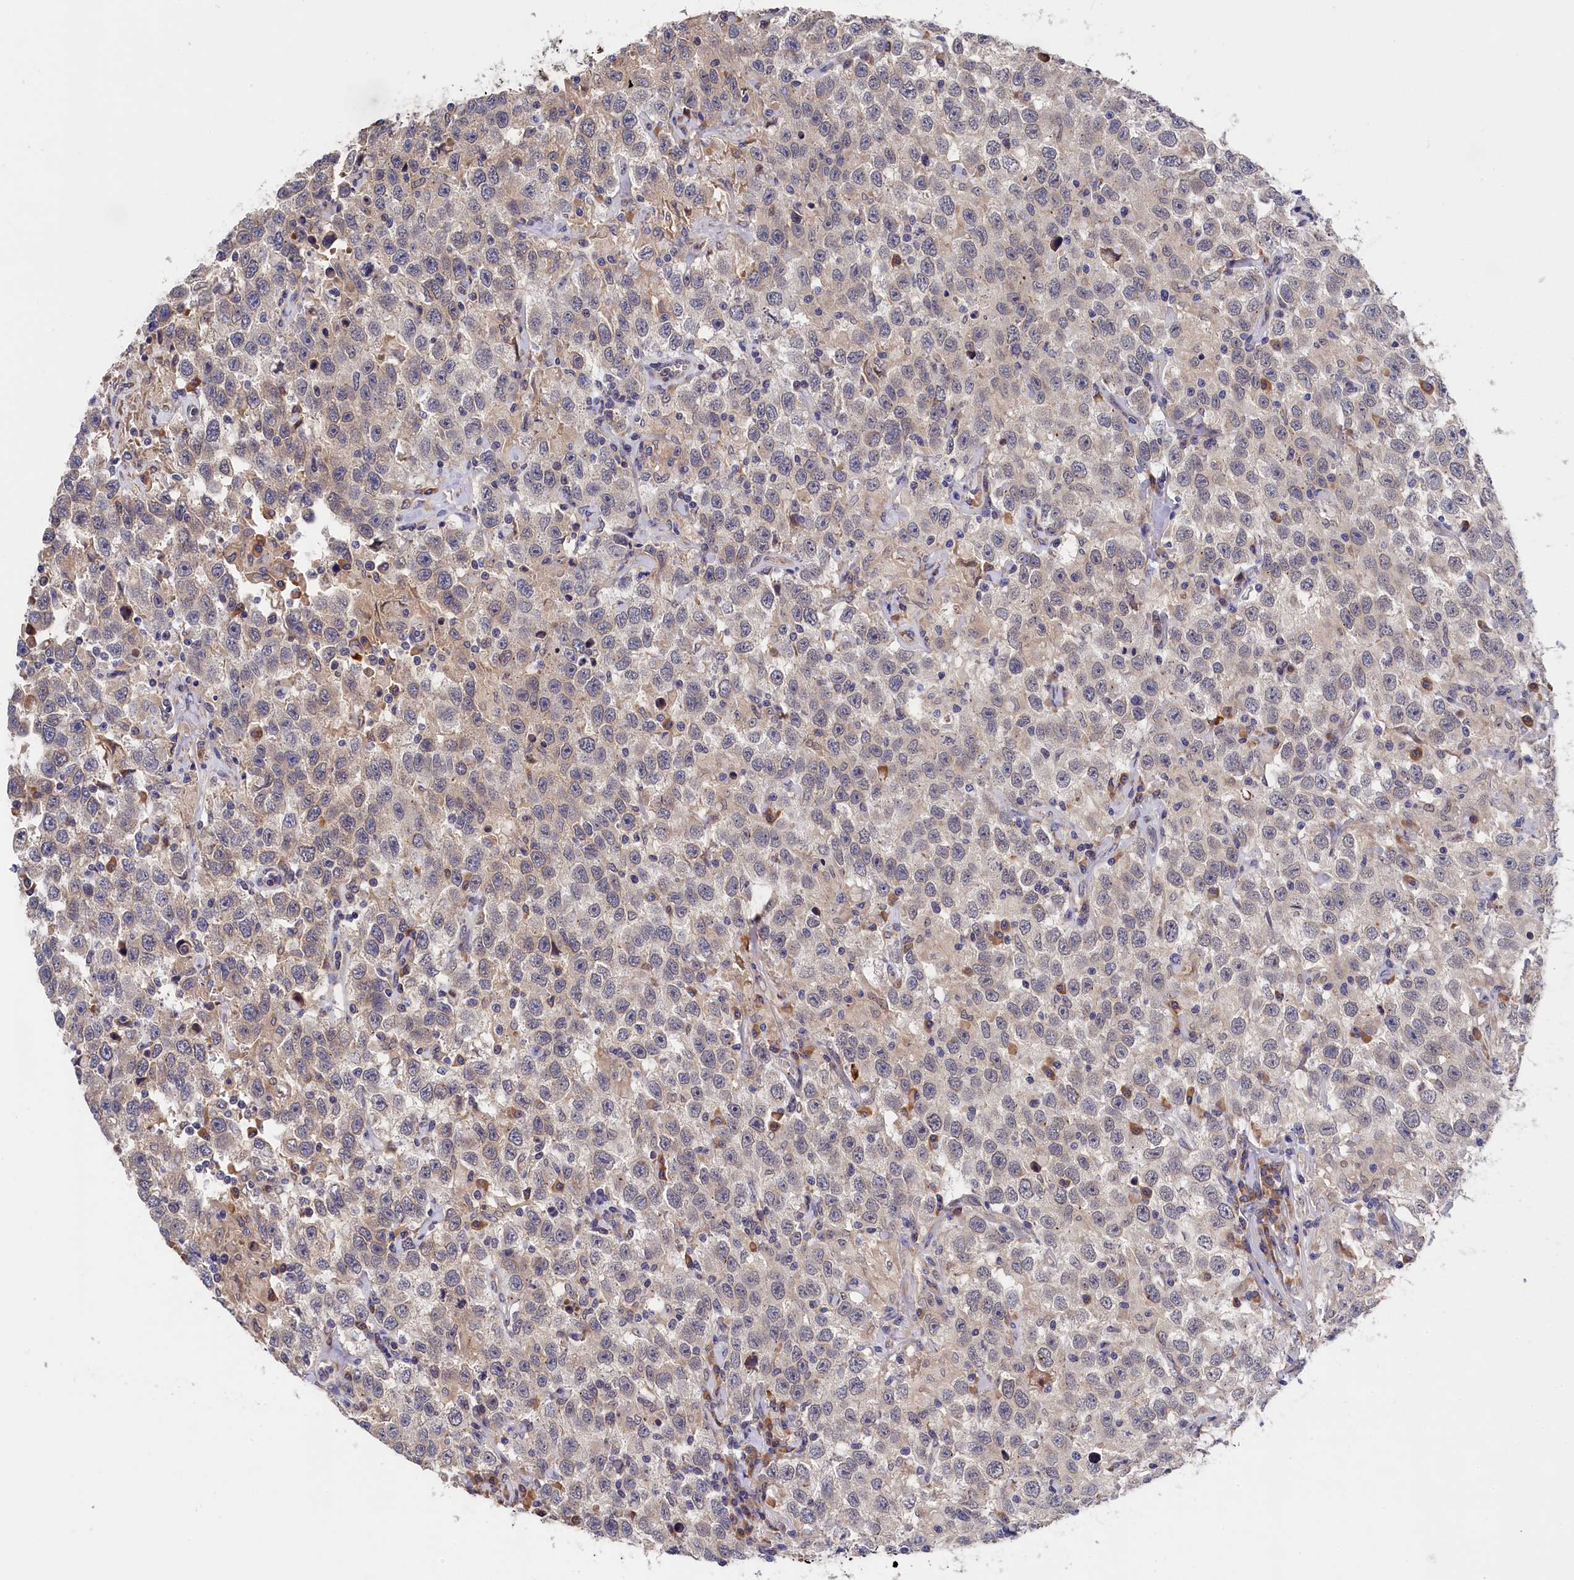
{"staining": {"intensity": "weak", "quantity": "25%-75%", "location": "cytoplasmic/membranous"}, "tissue": "testis cancer", "cell_type": "Tumor cells", "image_type": "cancer", "snomed": [{"axis": "morphology", "description": "Seminoma, NOS"}, {"axis": "topography", "description": "Testis"}], "caption": "High-power microscopy captured an immunohistochemistry histopathology image of testis cancer, revealing weak cytoplasmic/membranous expression in approximately 25%-75% of tumor cells.", "gene": "CYB5D2", "patient": {"sex": "male", "age": 41}}